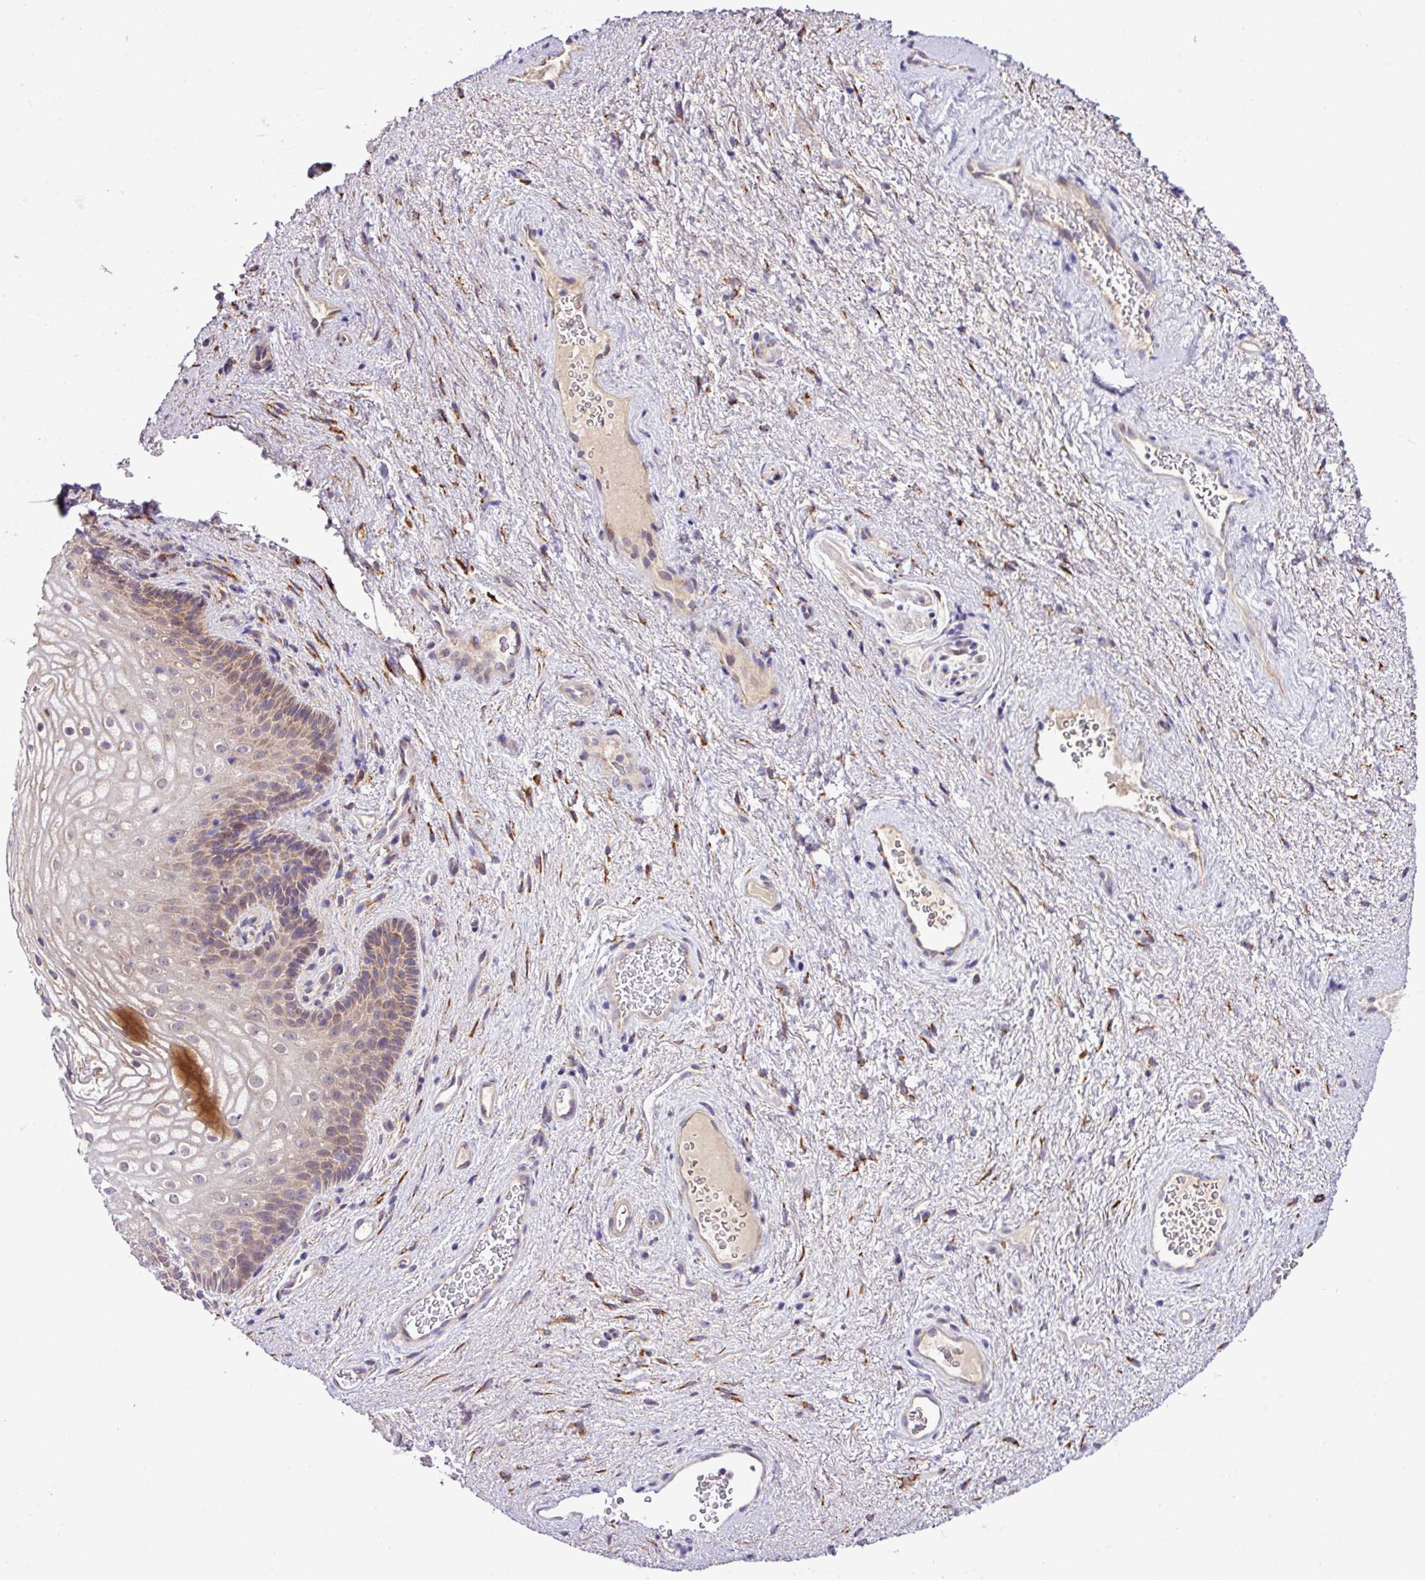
{"staining": {"intensity": "moderate", "quantity": "25%-75%", "location": "cytoplasmic/membranous"}, "tissue": "vagina", "cell_type": "Squamous epithelial cells", "image_type": "normal", "snomed": [{"axis": "morphology", "description": "Normal tissue, NOS"}, {"axis": "topography", "description": "Vagina"}], "caption": "Protein positivity by immunohistochemistry demonstrates moderate cytoplasmic/membranous positivity in approximately 25%-75% of squamous epithelial cells in benign vagina.", "gene": "TM2D2", "patient": {"sex": "female", "age": 47}}